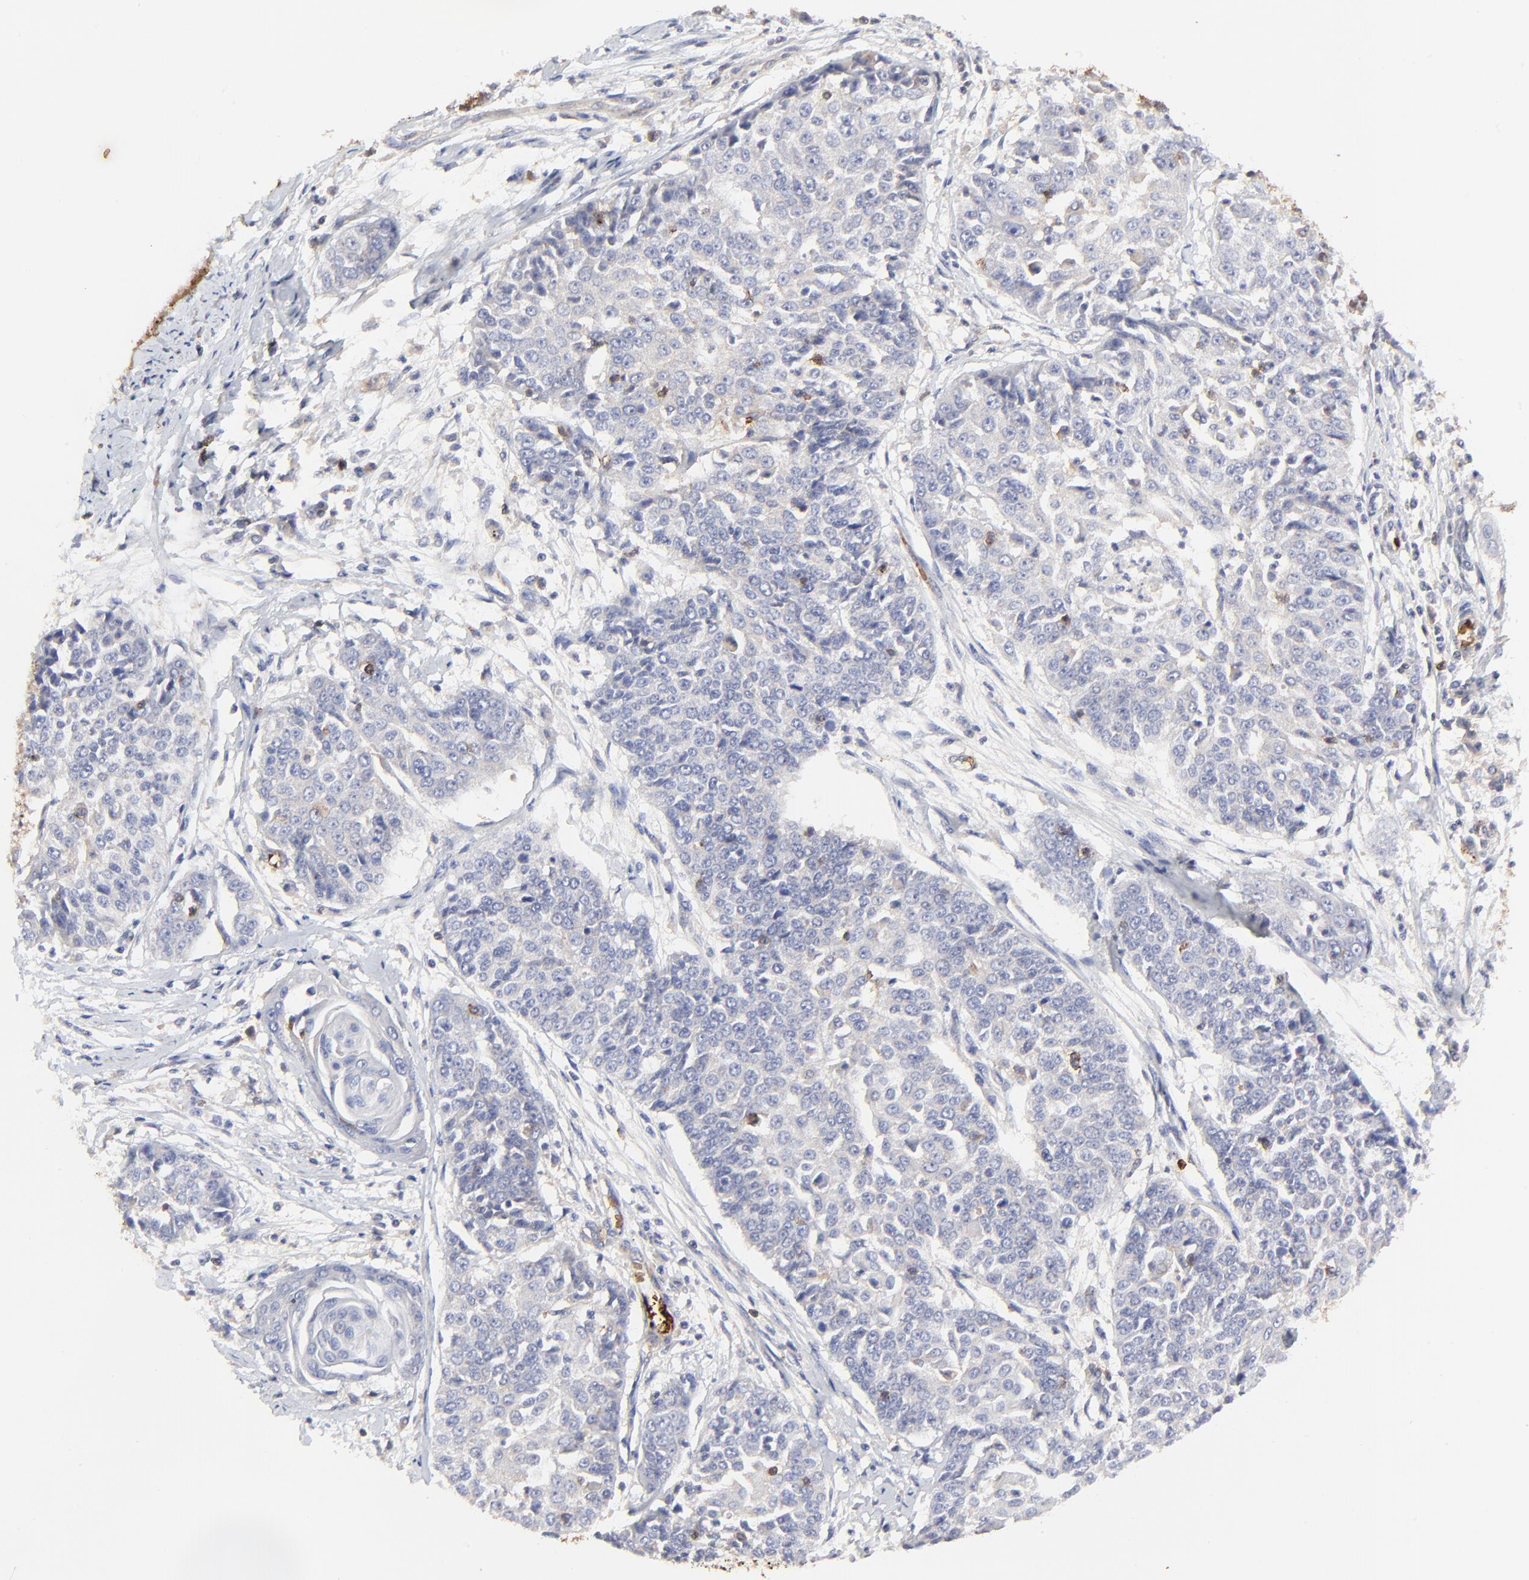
{"staining": {"intensity": "negative", "quantity": "none", "location": "none"}, "tissue": "cervical cancer", "cell_type": "Tumor cells", "image_type": "cancer", "snomed": [{"axis": "morphology", "description": "Squamous cell carcinoma, NOS"}, {"axis": "topography", "description": "Cervix"}], "caption": "An immunohistochemistry (IHC) histopathology image of squamous cell carcinoma (cervical) is shown. There is no staining in tumor cells of squamous cell carcinoma (cervical).", "gene": "PAG1", "patient": {"sex": "female", "age": 64}}